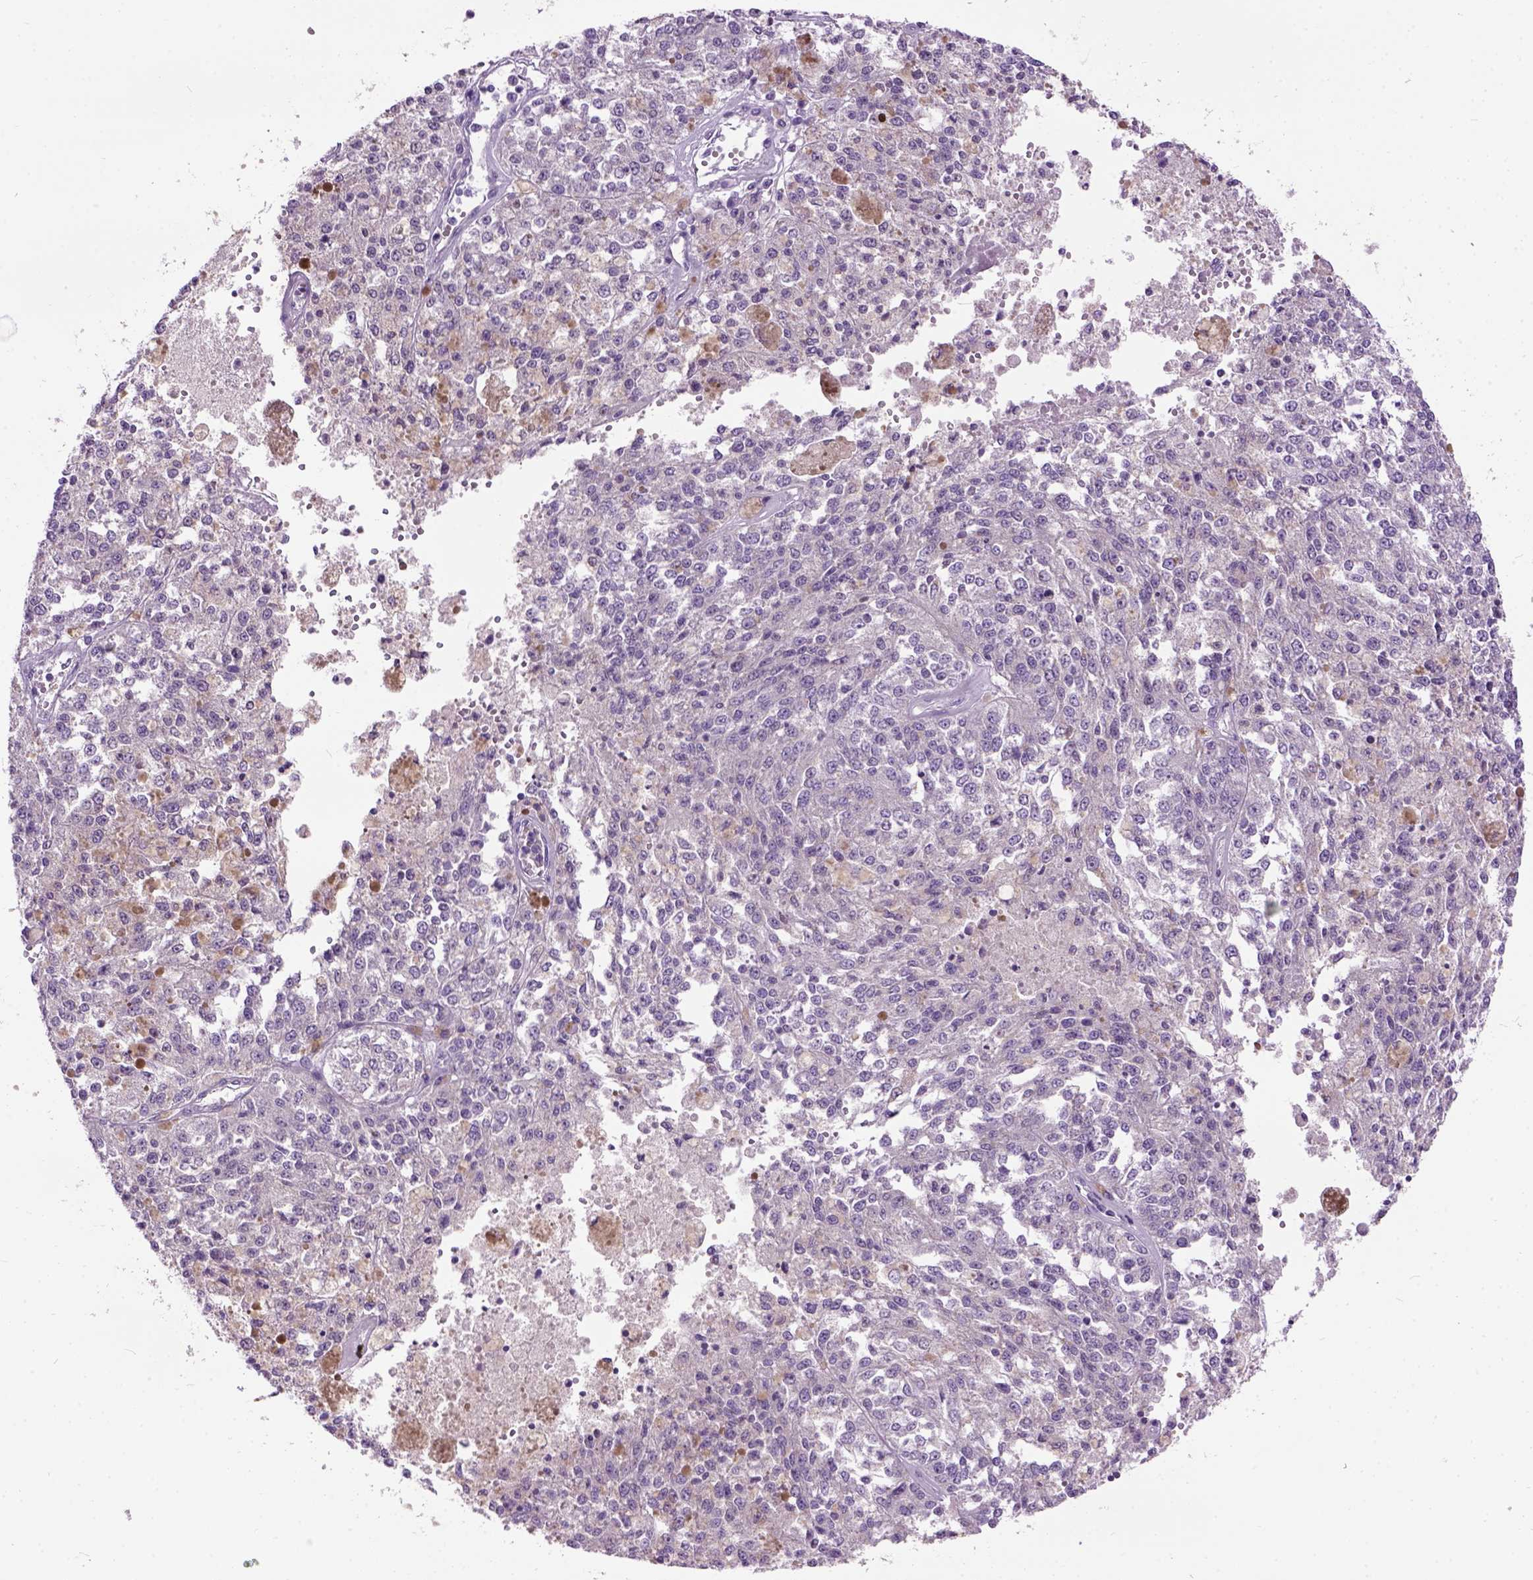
{"staining": {"intensity": "negative", "quantity": "none", "location": "none"}, "tissue": "melanoma", "cell_type": "Tumor cells", "image_type": "cancer", "snomed": [{"axis": "morphology", "description": "Malignant melanoma, Metastatic site"}, {"axis": "topography", "description": "Lymph node"}], "caption": "Immunohistochemical staining of melanoma exhibits no significant positivity in tumor cells. (DAB IHC visualized using brightfield microscopy, high magnification).", "gene": "MAPT", "patient": {"sex": "female", "age": 64}}